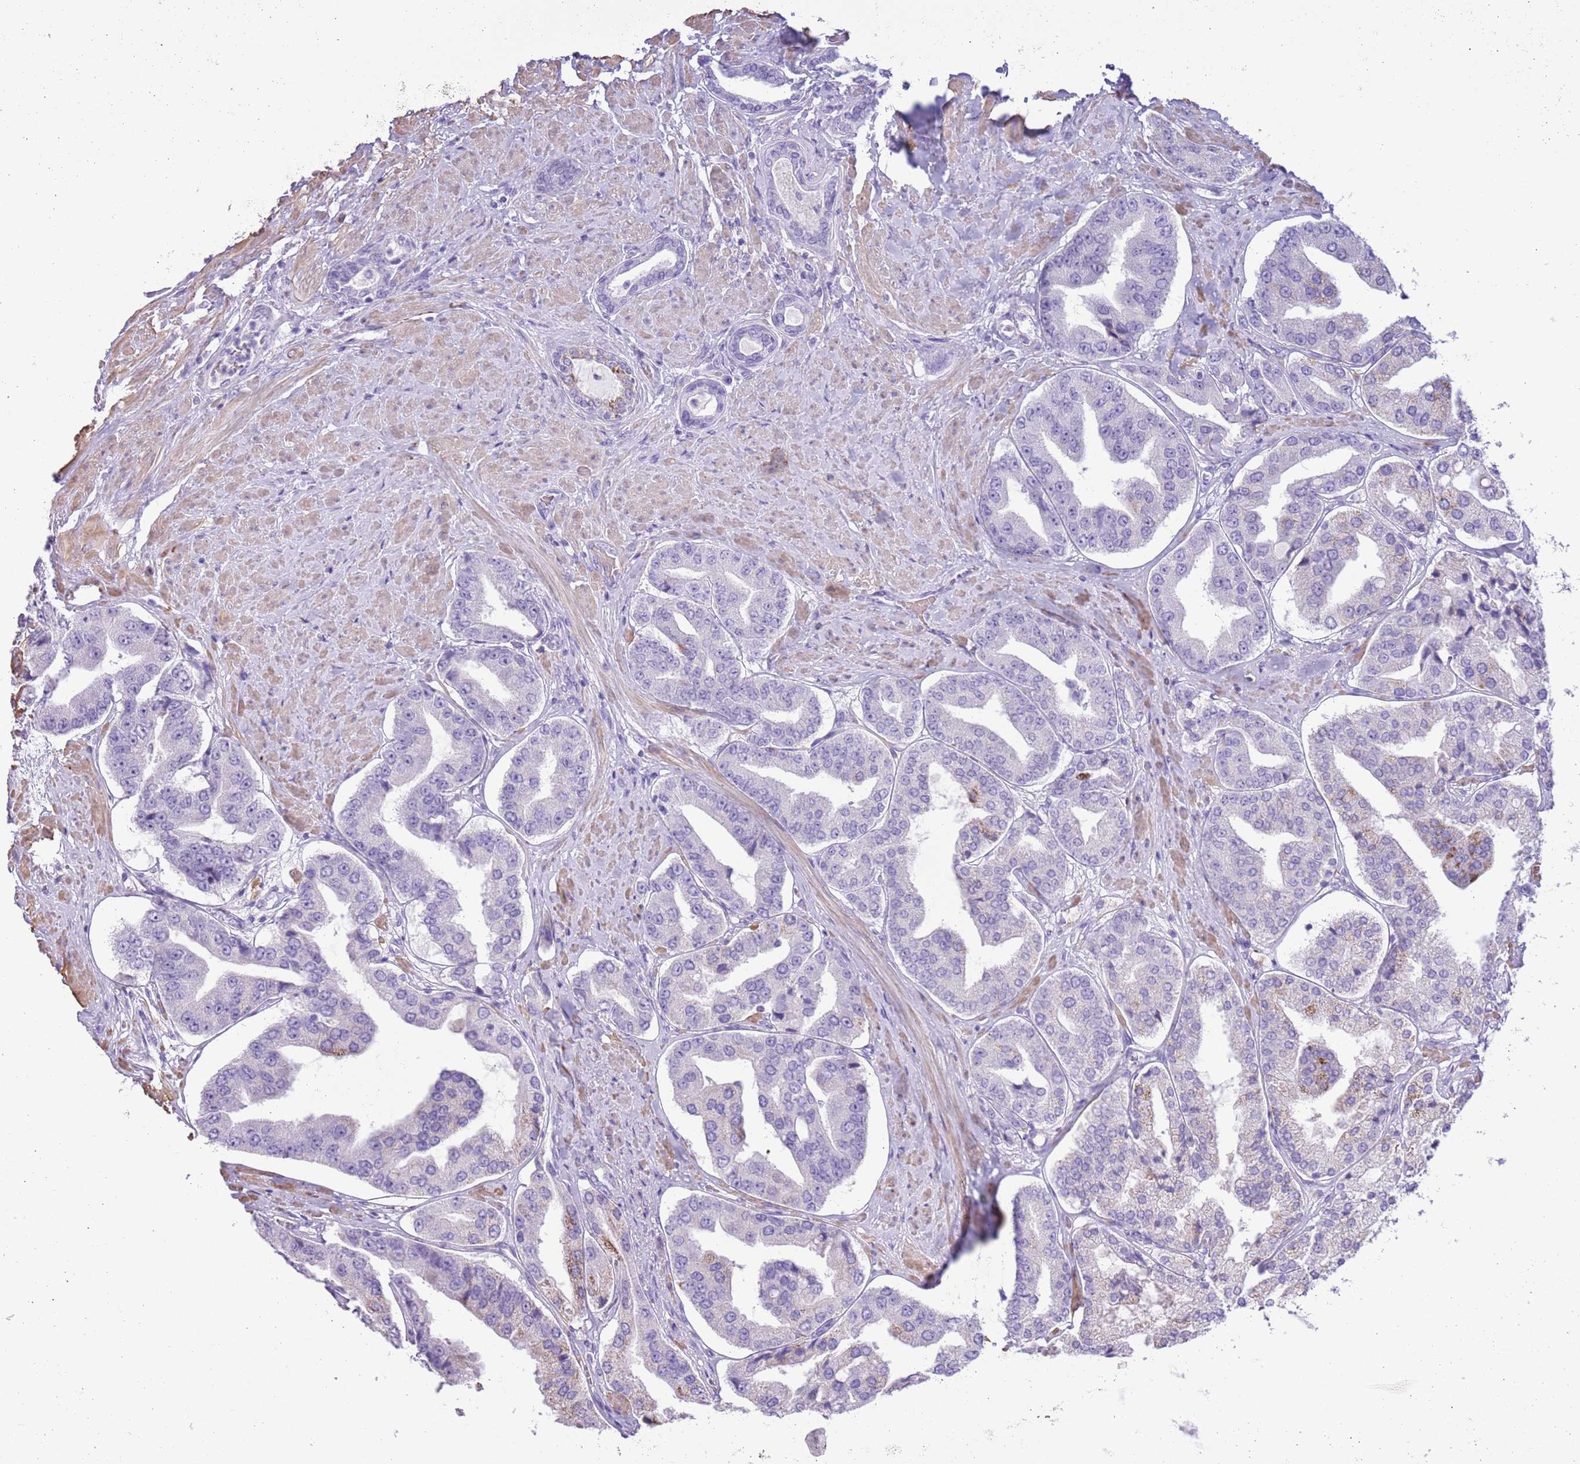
{"staining": {"intensity": "moderate", "quantity": "<25%", "location": "cytoplasmic/membranous"}, "tissue": "prostate cancer", "cell_type": "Tumor cells", "image_type": "cancer", "snomed": [{"axis": "morphology", "description": "Adenocarcinoma, High grade"}, {"axis": "topography", "description": "Prostate"}], "caption": "This is an image of IHC staining of prostate cancer, which shows moderate positivity in the cytoplasmic/membranous of tumor cells.", "gene": "SLC7A14", "patient": {"sex": "male", "age": 63}}